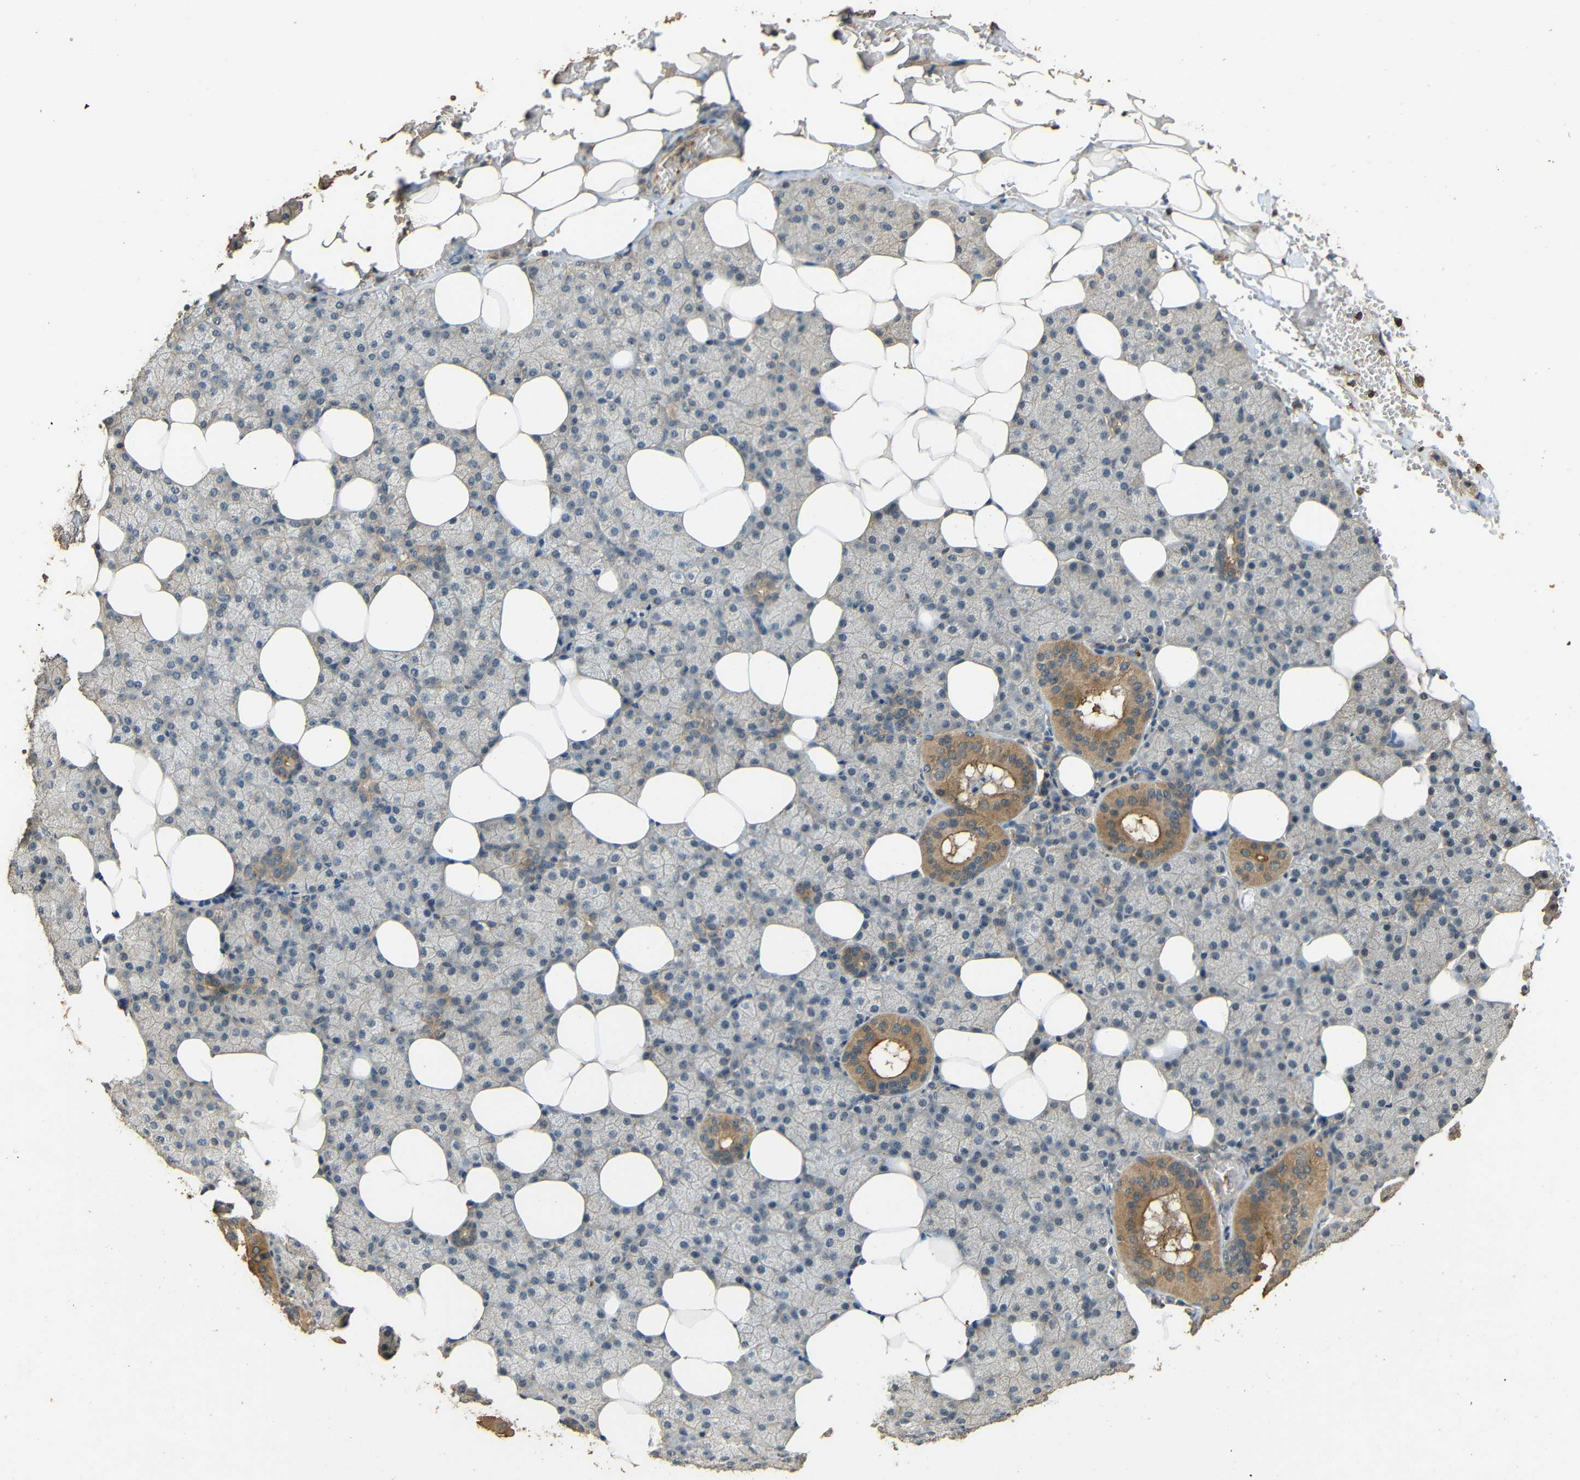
{"staining": {"intensity": "moderate", "quantity": "25%-75%", "location": "cytoplasmic/membranous"}, "tissue": "salivary gland", "cell_type": "Glandular cells", "image_type": "normal", "snomed": [{"axis": "morphology", "description": "Normal tissue, NOS"}, {"axis": "topography", "description": "Lymph node"}, {"axis": "topography", "description": "Salivary gland"}], "caption": "This image reveals immunohistochemistry staining of normal human salivary gland, with medium moderate cytoplasmic/membranous staining in about 25%-75% of glandular cells.", "gene": "PDE5A", "patient": {"sex": "male", "age": 8}}